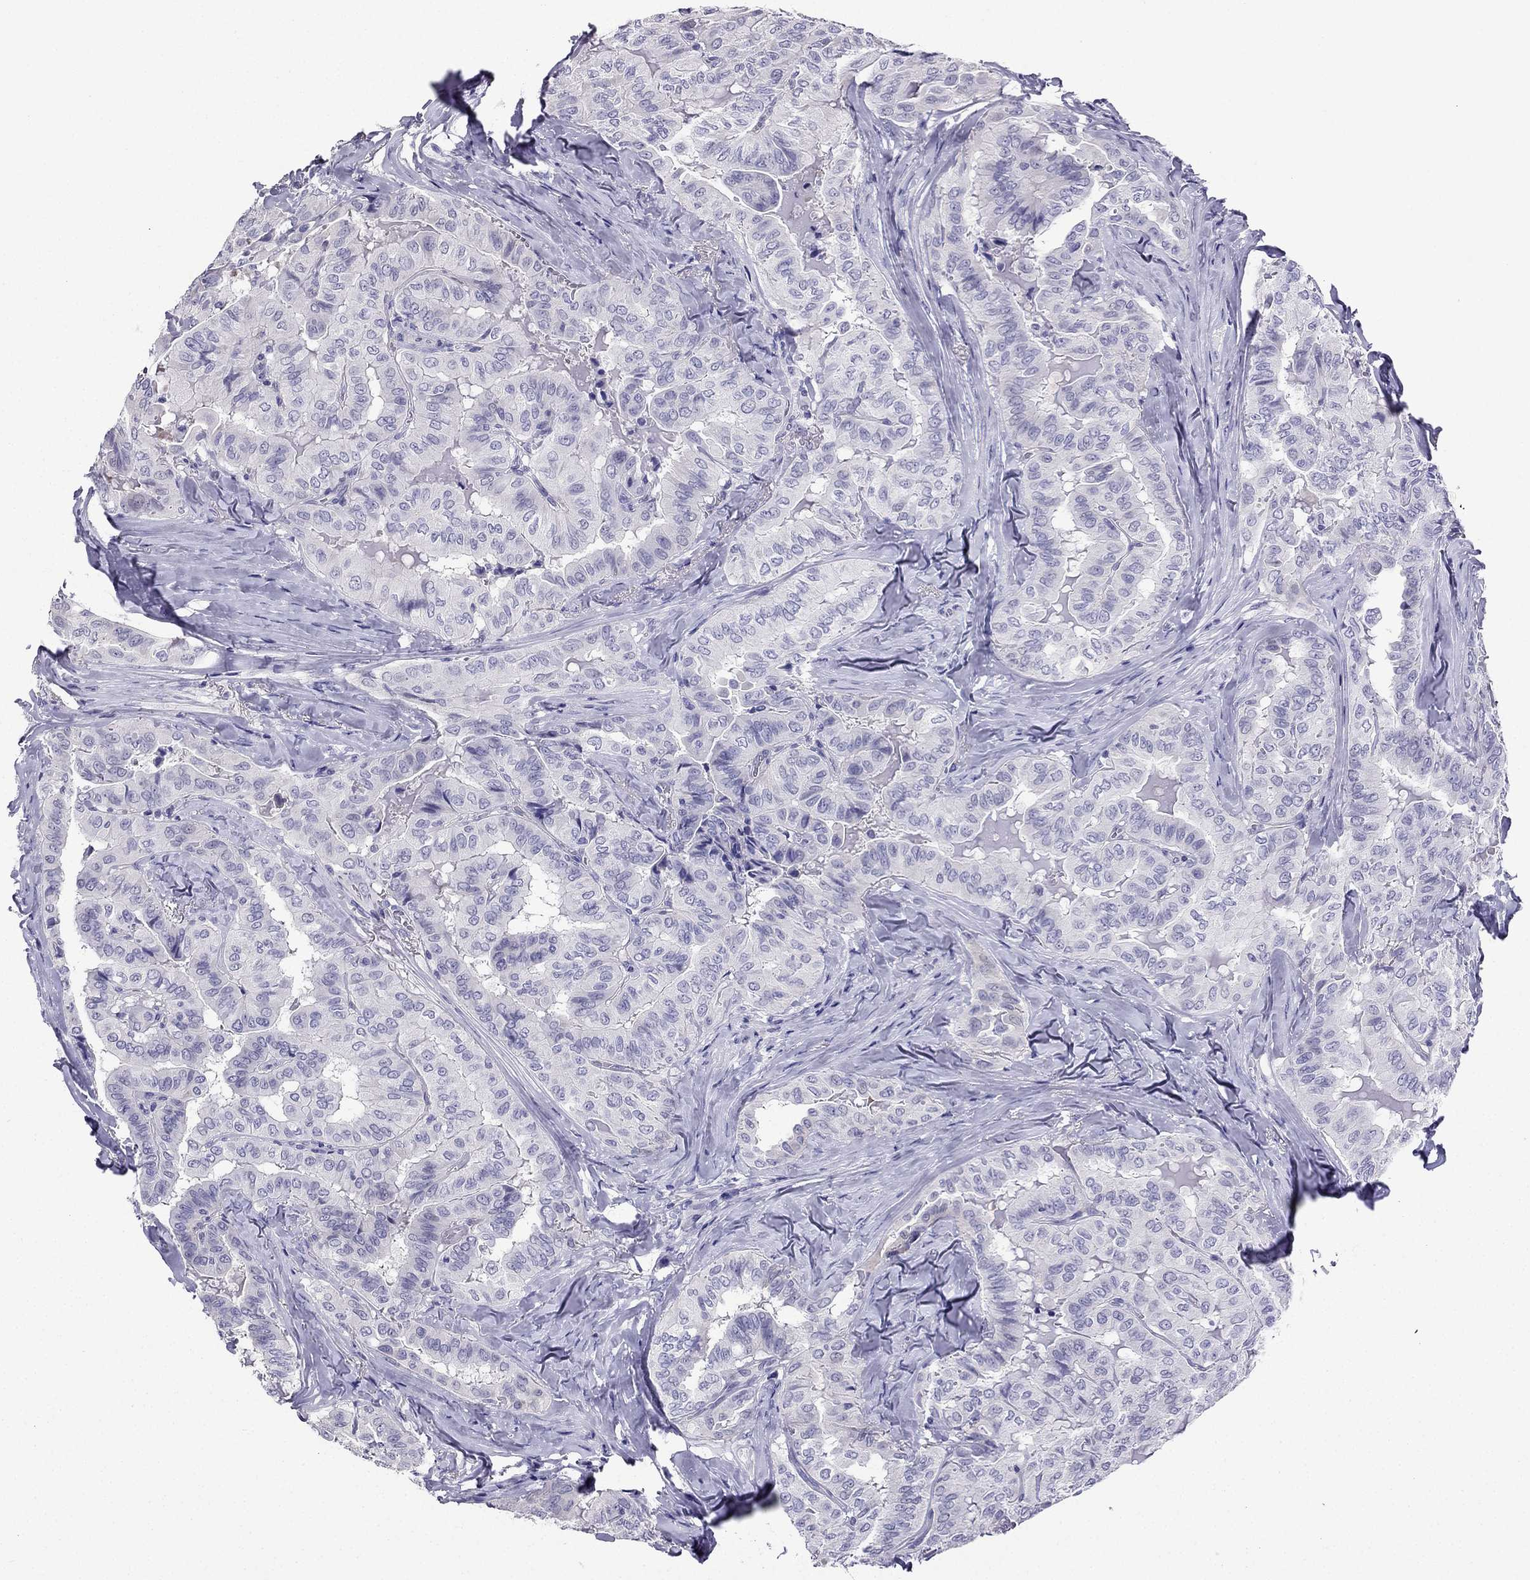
{"staining": {"intensity": "negative", "quantity": "none", "location": "none"}, "tissue": "thyroid cancer", "cell_type": "Tumor cells", "image_type": "cancer", "snomed": [{"axis": "morphology", "description": "Papillary adenocarcinoma, NOS"}, {"axis": "topography", "description": "Thyroid gland"}], "caption": "Immunohistochemical staining of human papillary adenocarcinoma (thyroid) shows no significant positivity in tumor cells. (DAB (3,3'-diaminobenzidine) IHC visualized using brightfield microscopy, high magnification).", "gene": "KCNJ10", "patient": {"sex": "female", "age": 68}}